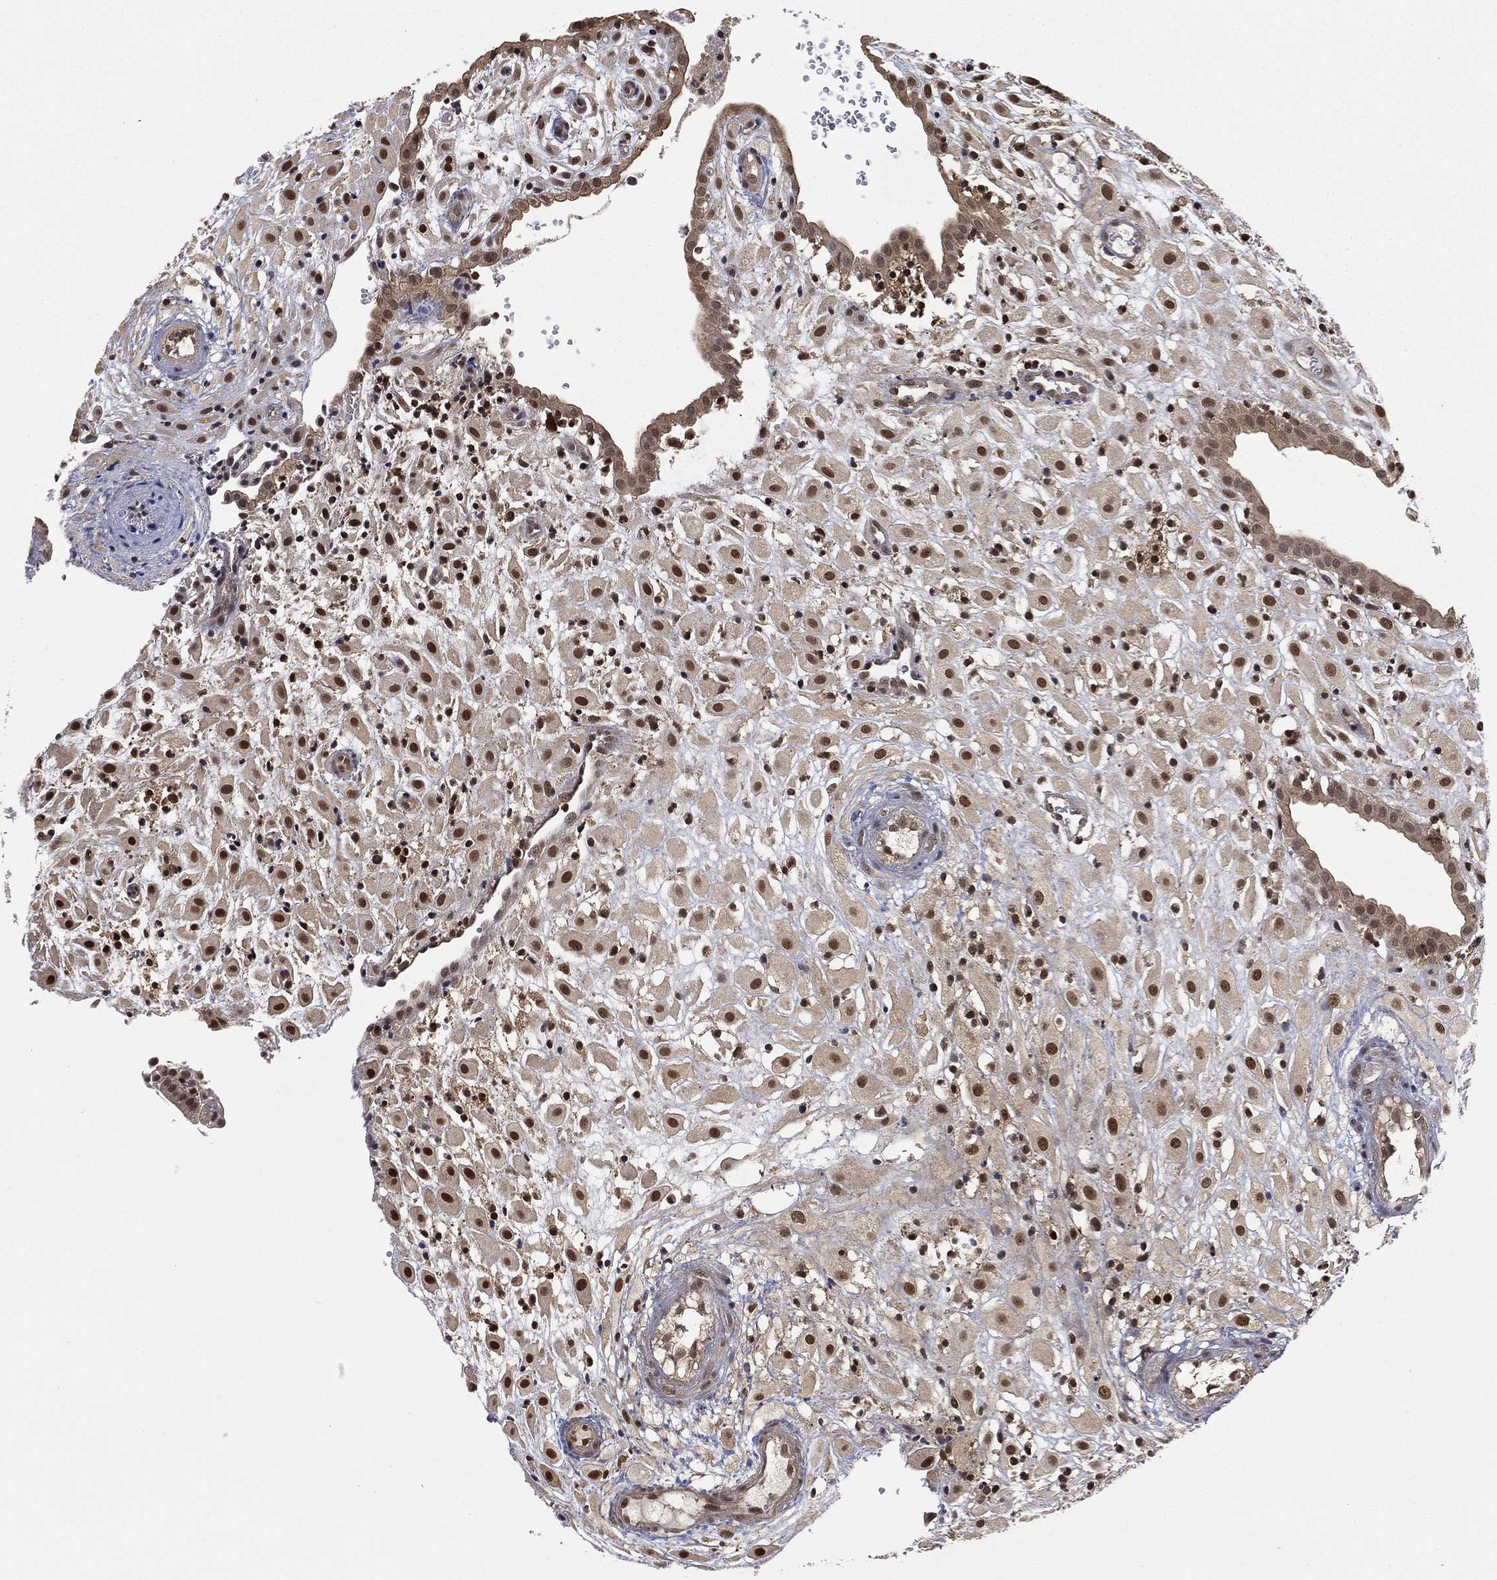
{"staining": {"intensity": "strong", "quantity": ">75%", "location": "nuclear"}, "tissue": "placenta", "cell_type": "Decidual cells", "image_type": "normal", "snomed": [{"axis": "morphology", "description": "Normal tissue, NOS"}, {"axis": "topography", "description": "Placenta"}], "caption": "Brown immunohistochemical staining in unremarkable human placenta demonstrates strong nuclear staining in approximately >75% of decidual cells.", "gene": "WDR26", "patient": {"sex": "female", "age": 24}}